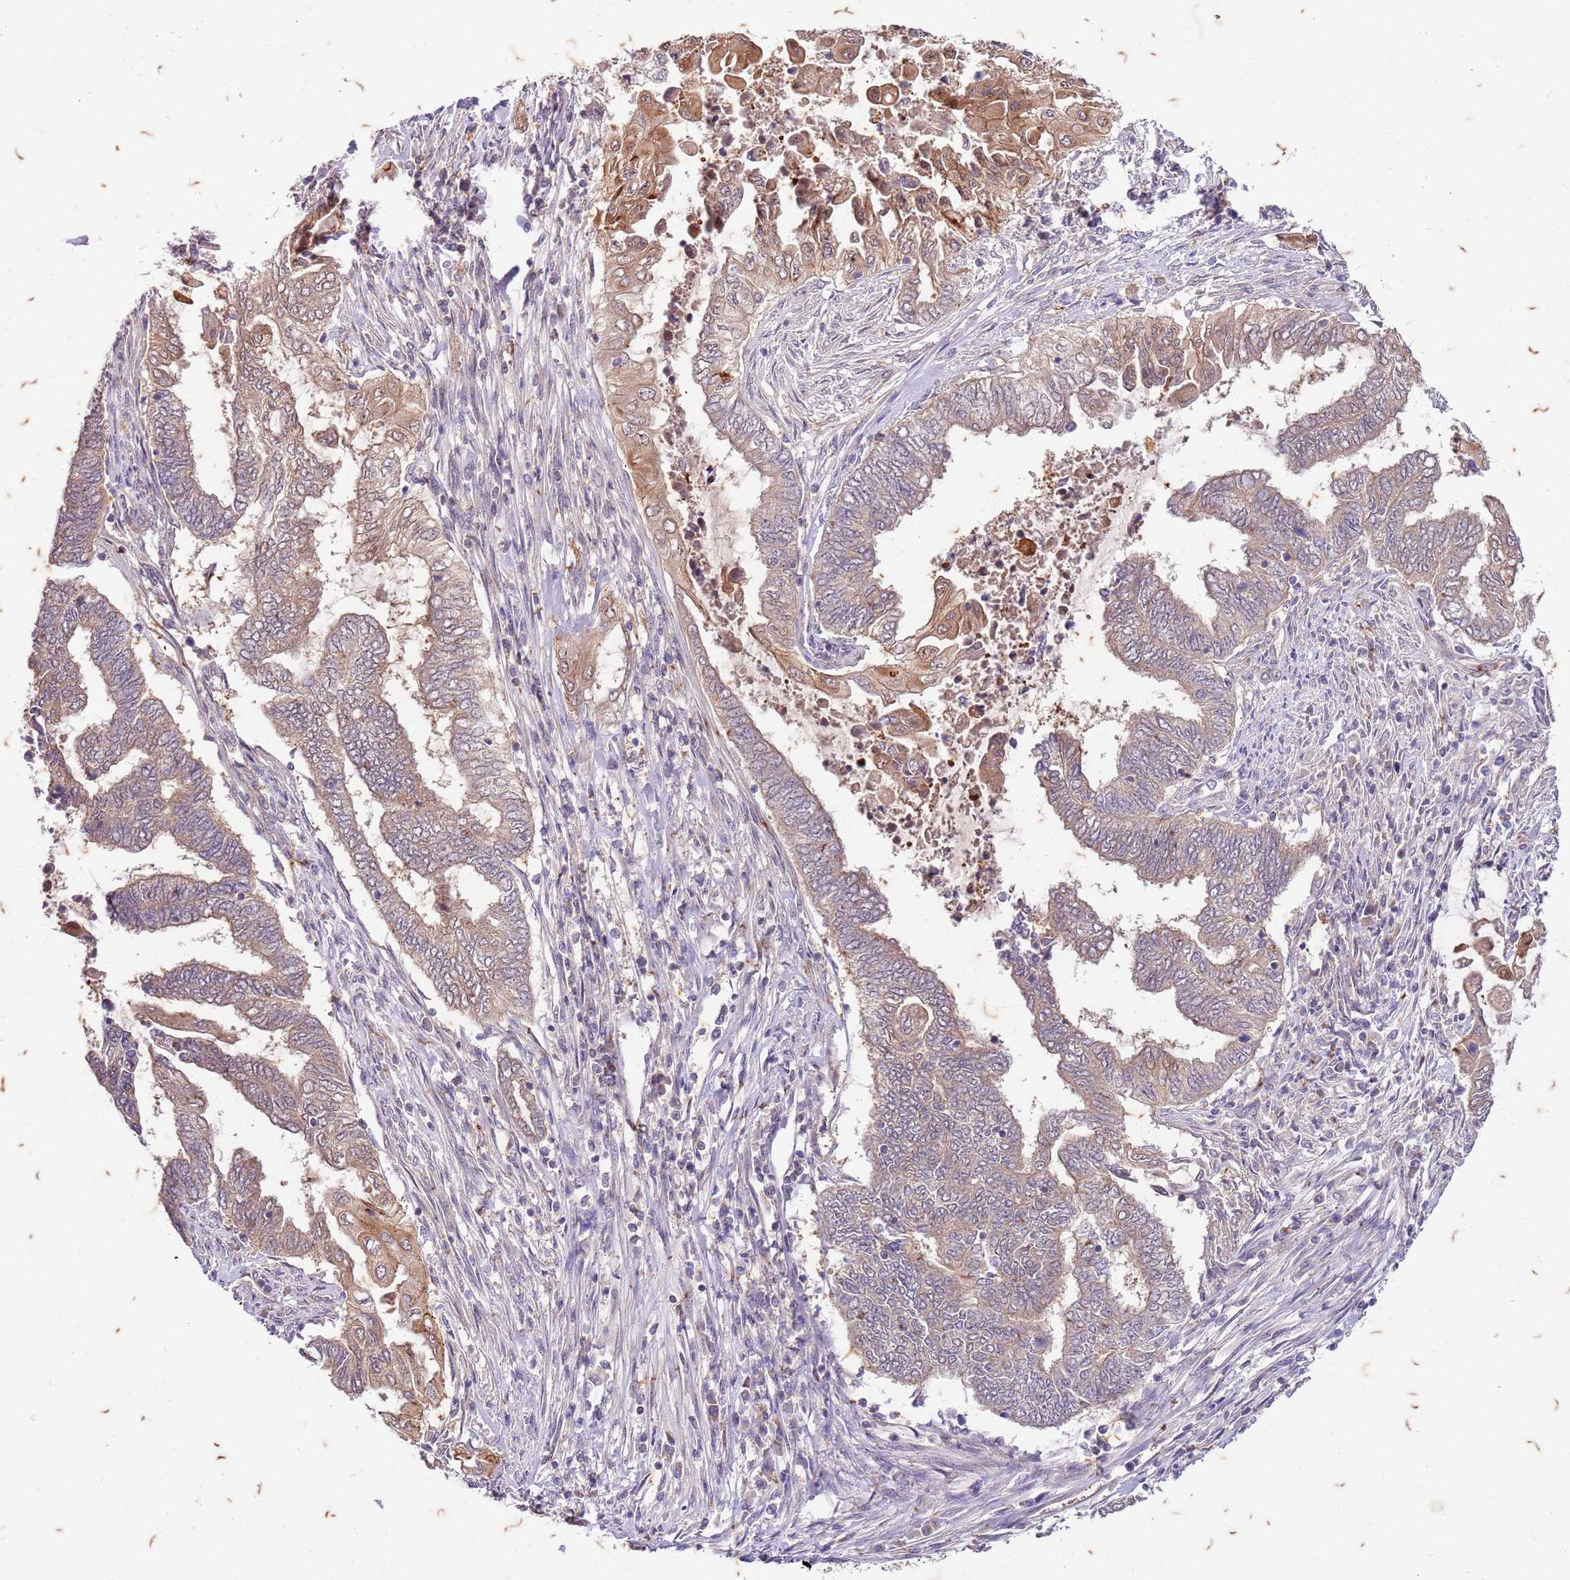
{"staining": {"intensity": "weak", "quantity": "25%-75%", "location": "cytoplasmic/membranous"}, "tissue": "endometrial cancer", "cell_type": "Tumor cells", "image_type": "cancer", "snomed": [{"axis": "morphology", "description": "Adenocarcinoma, NOS"}, {"axis": "topography", "description": "Uterus"}, {"axis": "topography", "description": "Endometrium"}], "caption": "IHC of adenocarcinoma (endometrial) shows low levels of weak cytoplasmic/membranous staining in about 25%-75% of tumor cells.", "gene": "RAPGEF3", "patient": {"sex": "female", "age": 70}}